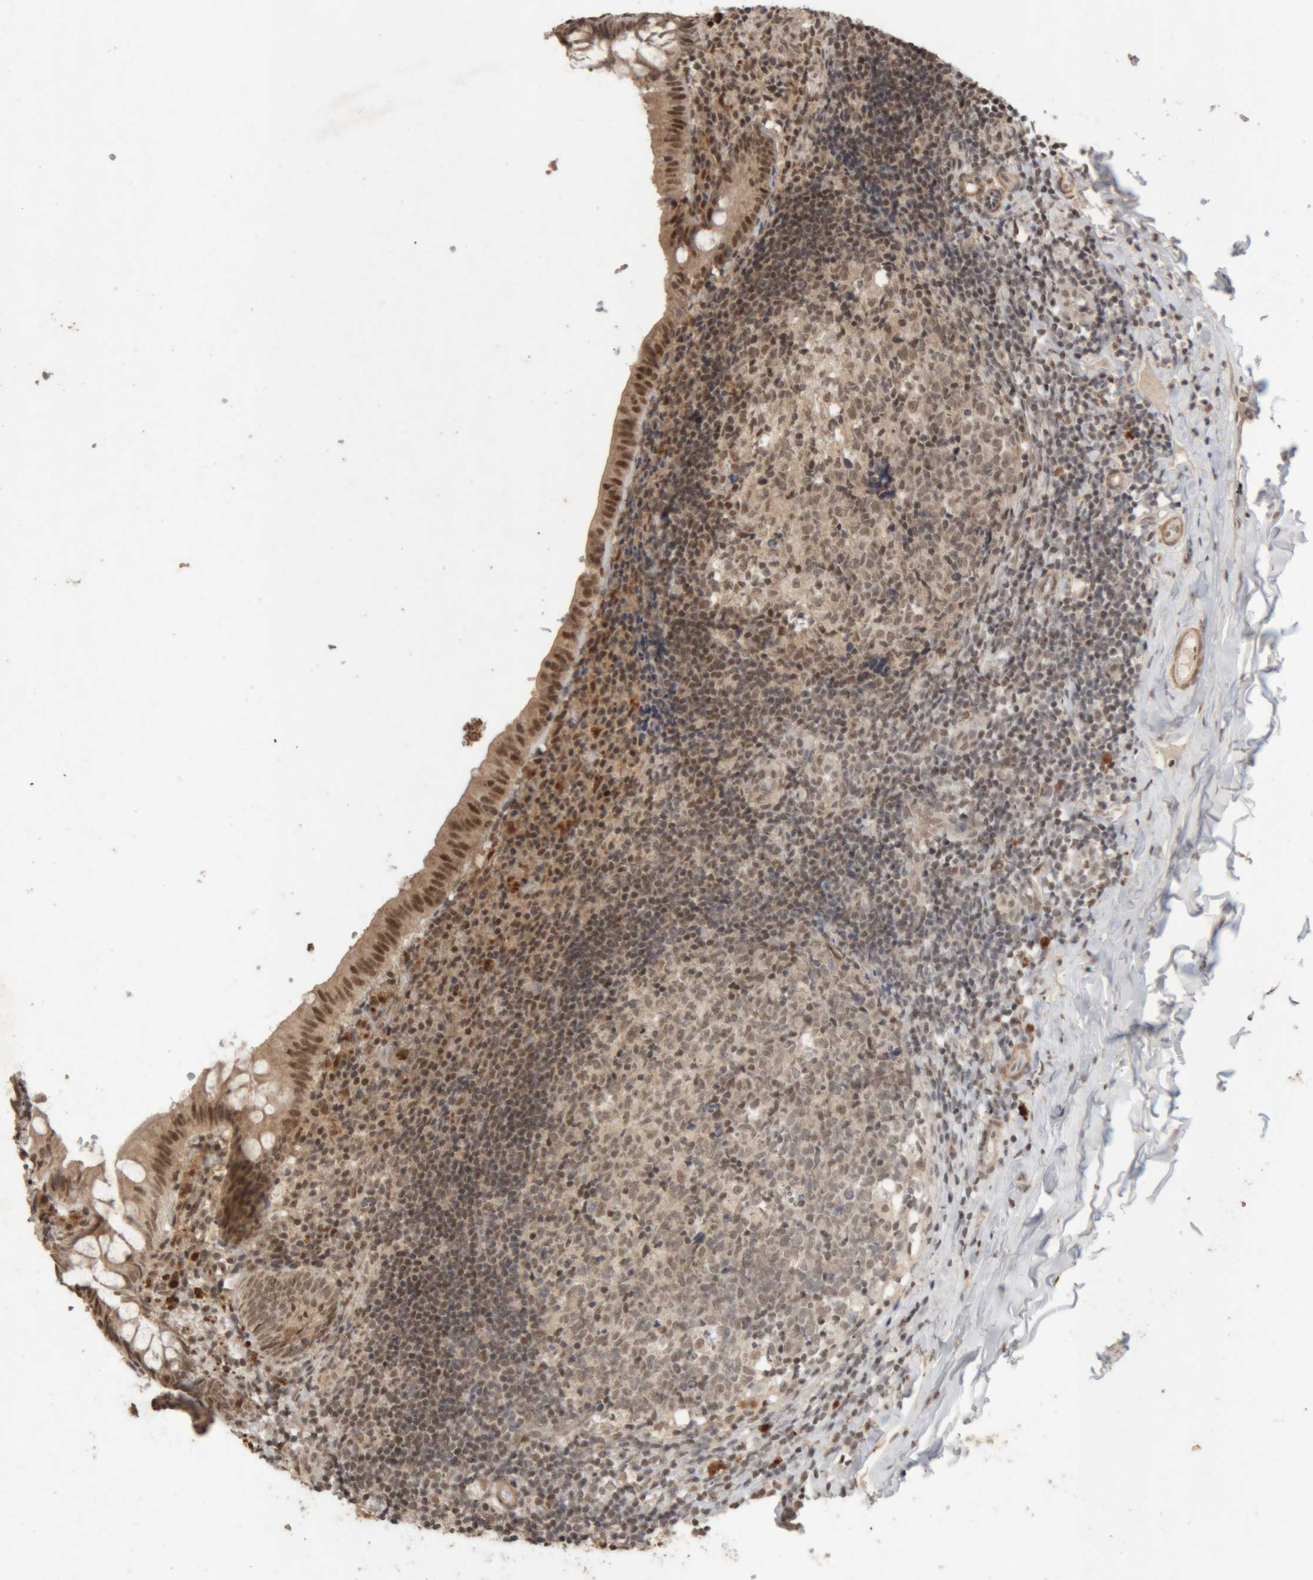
{"staining": {"intensity": "moderate", "quantity": ">75%", "location": "cytoplasmic/membranous,nuclear"}, "tissue": "appendix", "cell_type": "Glandular cells", "image_type": "normal", "snomed": [{"axis": "morphology", "description": "Normal tissue, NOS"}, {"axis": "topography", "description": "Appendix"}], "caption": "This micrograph displays immunohistochemistry staining of benign appendix, with medium moderate cytoplasmic/membranous,nuclear positivity in about >75% of glandular cells.", "gene": "KEAP1", "patient": {"sex": "male", "age": 8}}